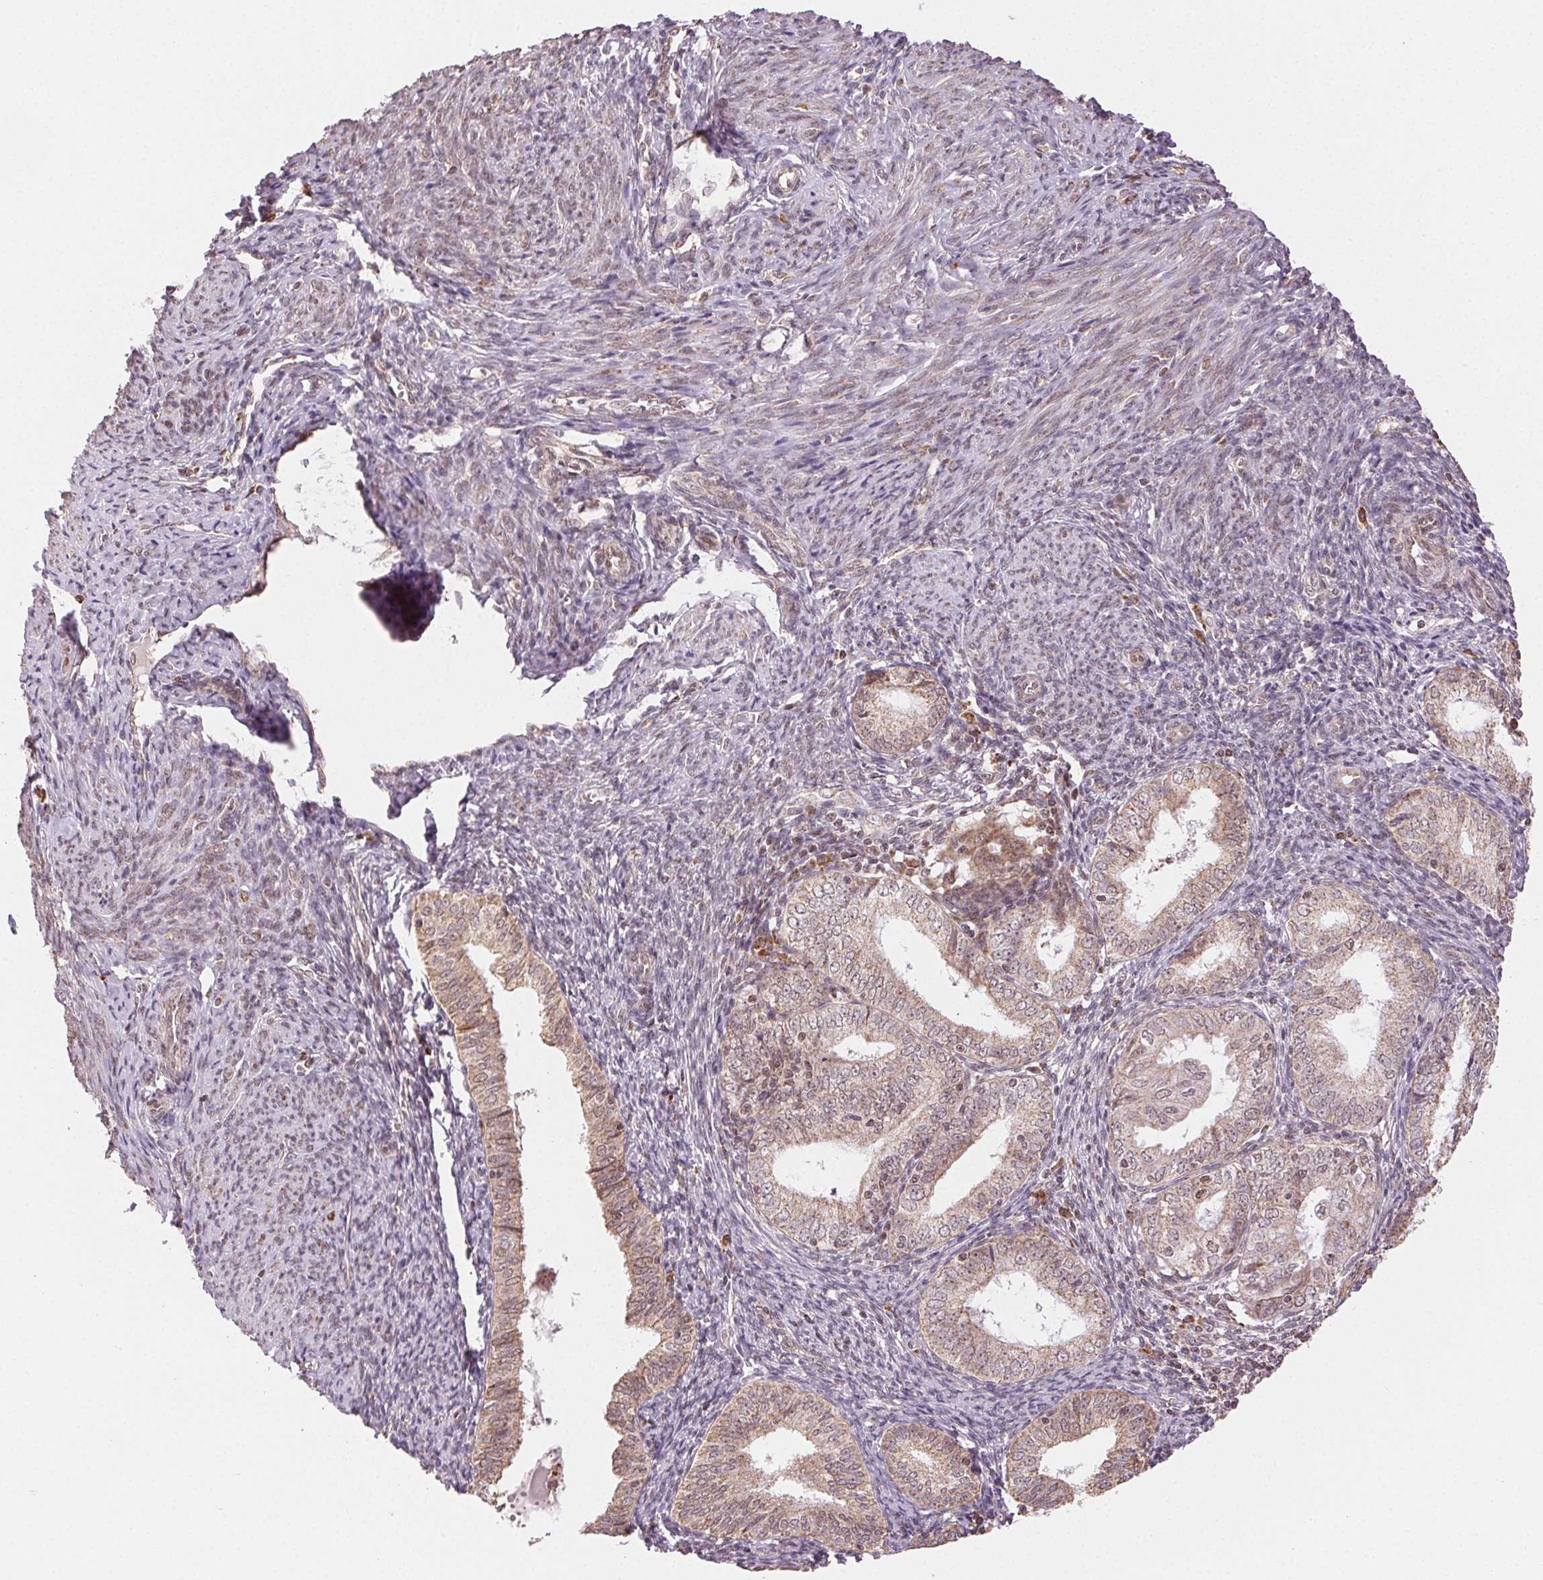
{"staining": {"intensity": "weak", "quantity": "<25%", "location": "cytoplasmic/membranous"}, "tissue": "endometrial cancer", "cell_type": "Tumor cells", "image_type": "cancer", "snomed": [{"axis": "morphology", "description": "Adenocarcinoma, NOS"}, {"axis": "topography", "description": "Endometrium"}], "caption": "Immunohistochemistry (IHC) of endometrial adenocarcinoma demonstrates no staining in tumor cells.", "gene": "PIWIL4", "patient": {"sex": "female", "age": 55}}